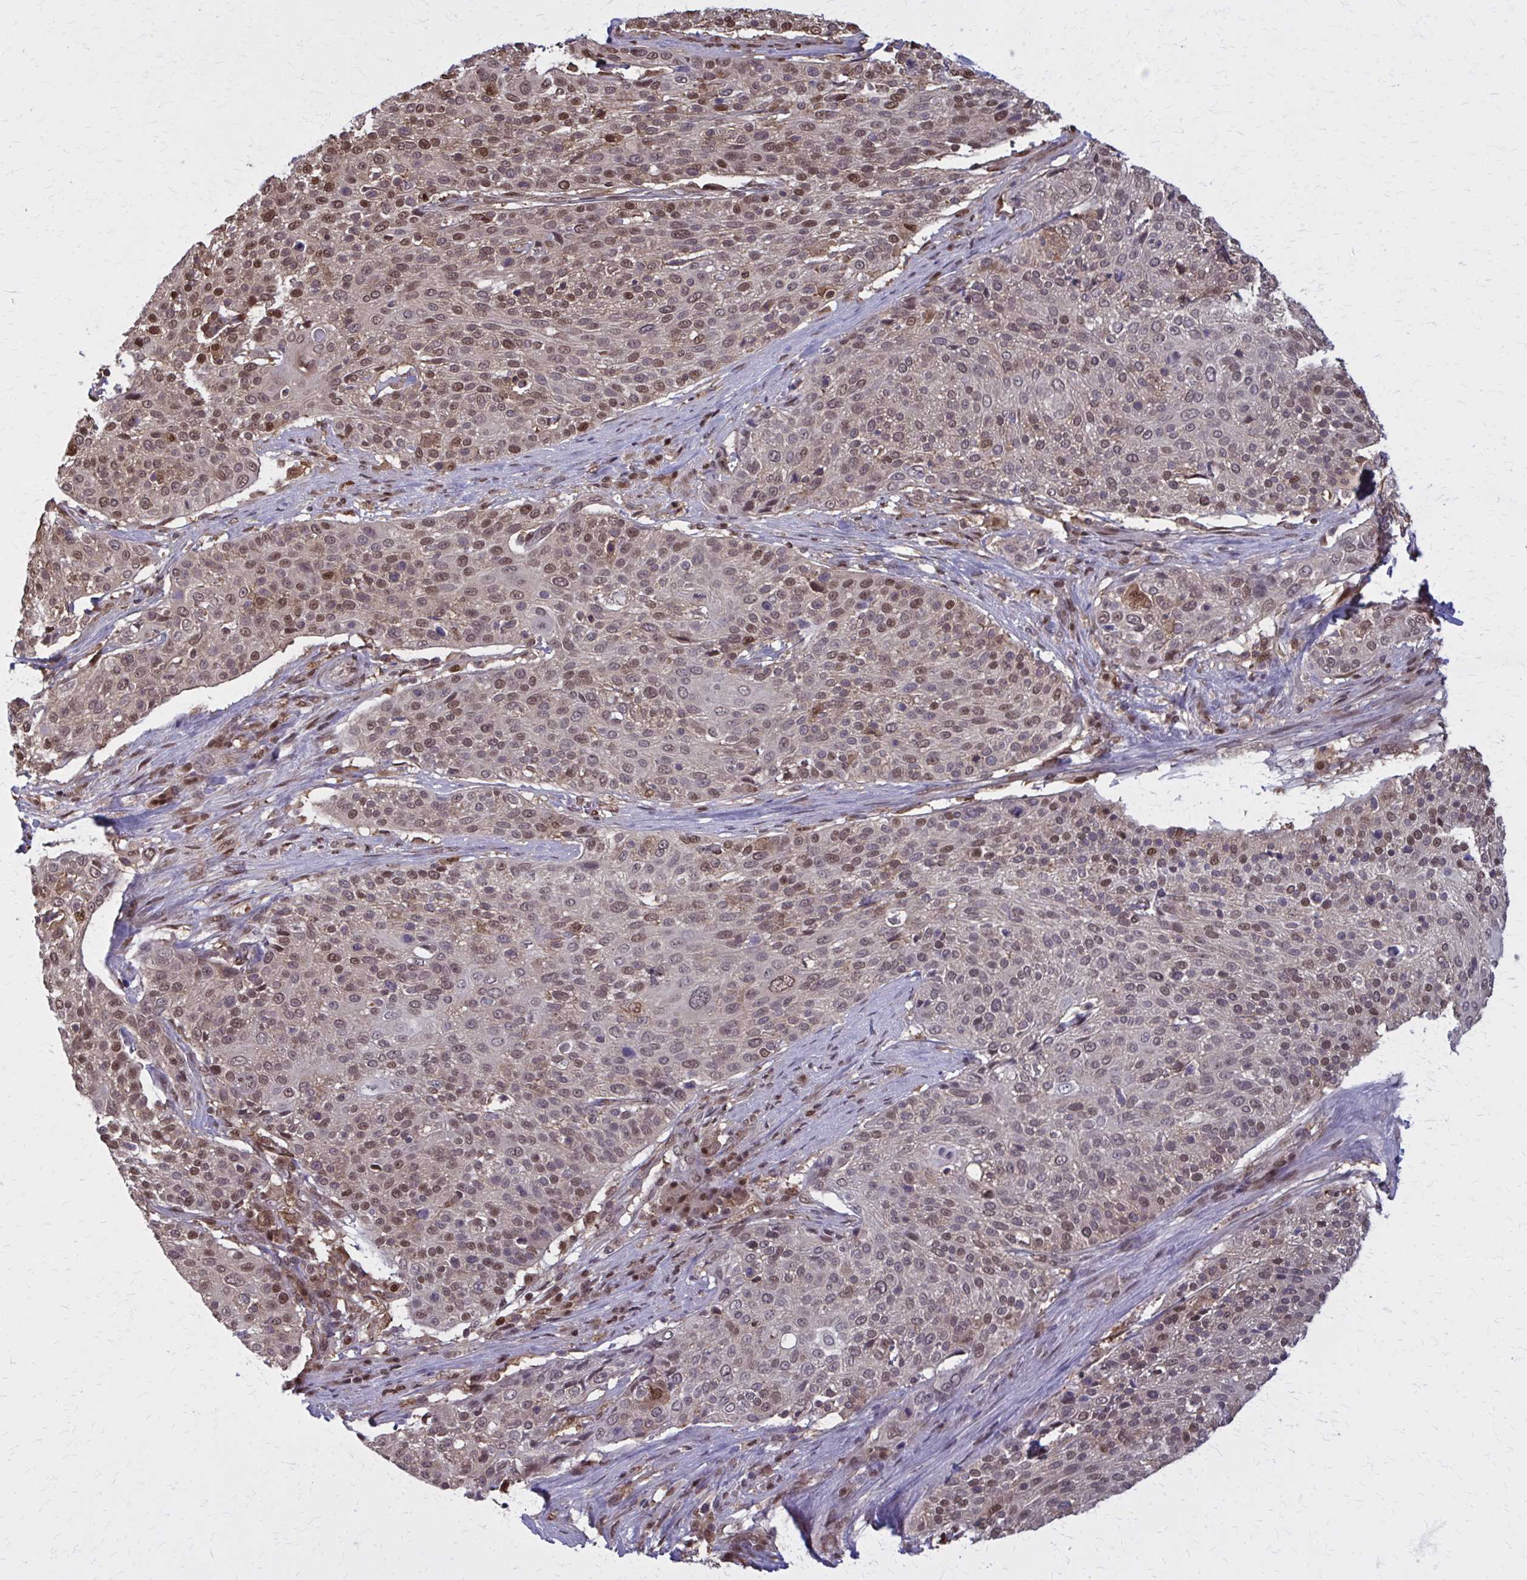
{"staining": {"intensity": "moderate", "quantity": ">75%", "location": "nuclear"}, "tissue": "cervical cancer", "cell_type": "Tumor cells", "image_type": "cancer", "snomed": [{"axis": "morphology", "description": "Squamous cell carcinoma, NOS"}, {"axis": "topography", "description": "Cervix"}], "caption": "A brown stain highlights moderate nuclear positivity of a protein in human squamous cell carcinoma (cervical) tumor cells. The protein is stained brown, and the nuclei are stained in blue (DAB IHC with brightfield microscopy, high magnification).", "gene": "MDH1", "patient": {"sex": "female", "age": 31}}